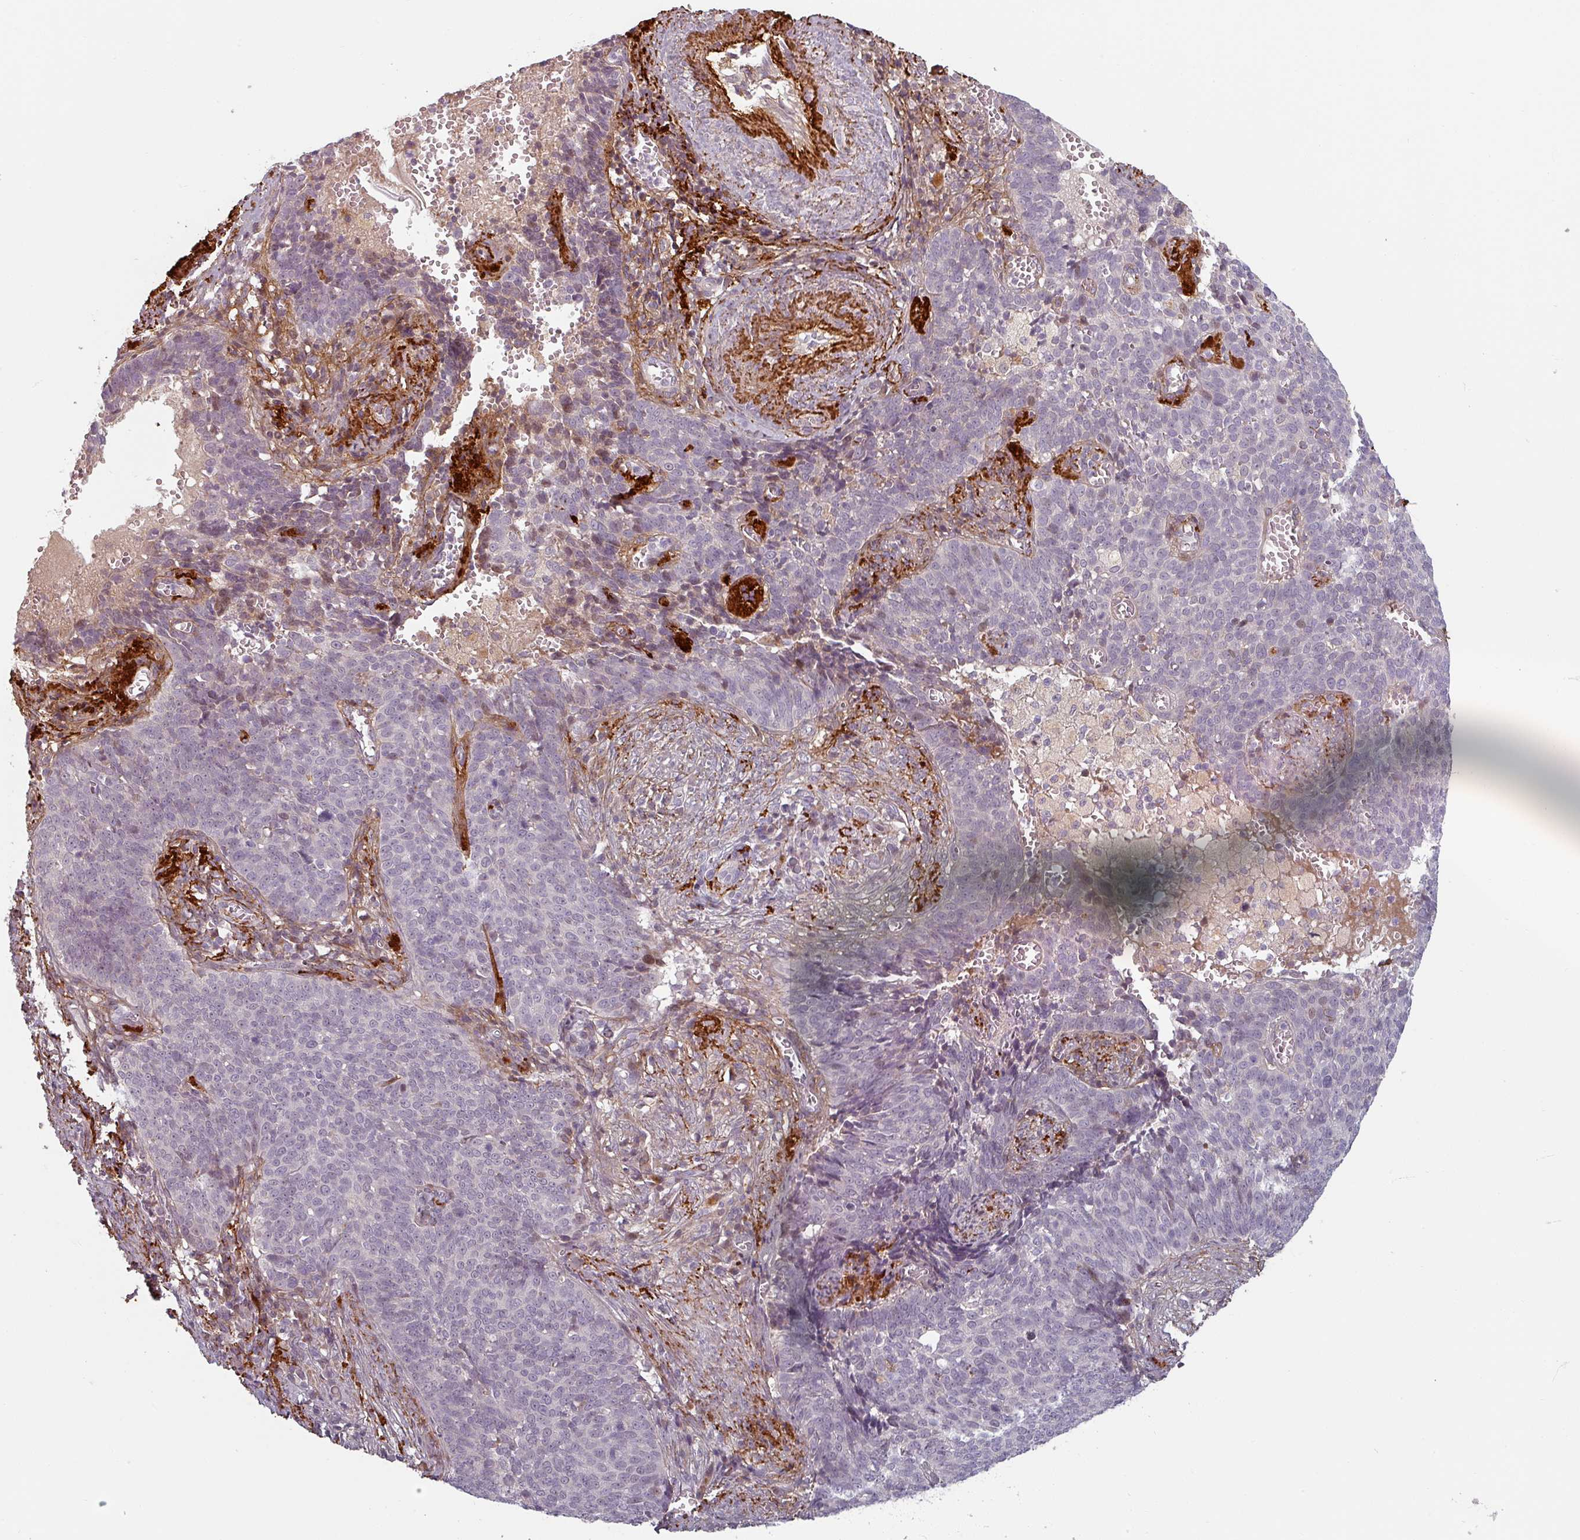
{"staining": {"intensity": "negative", "quantity": "none", "location": "none"}, "tissue": "cervical cancer", "cell_type": "Tumor cells", "image_type": "cancer", "snomed": [{"axis": "morphology", "description": "Normal tissue, NOS"}, {"axis": "morphology", "description": "Squamous cell carcinoma, NOS"}, {"axis": "topography", "description": "Cervix"}], "caption": "Tumor cells show no significant expression in squamous cell carcinoma (cervical).", "gene": "CYB5RL", "patient": {"sex": "female", "age": 39}}